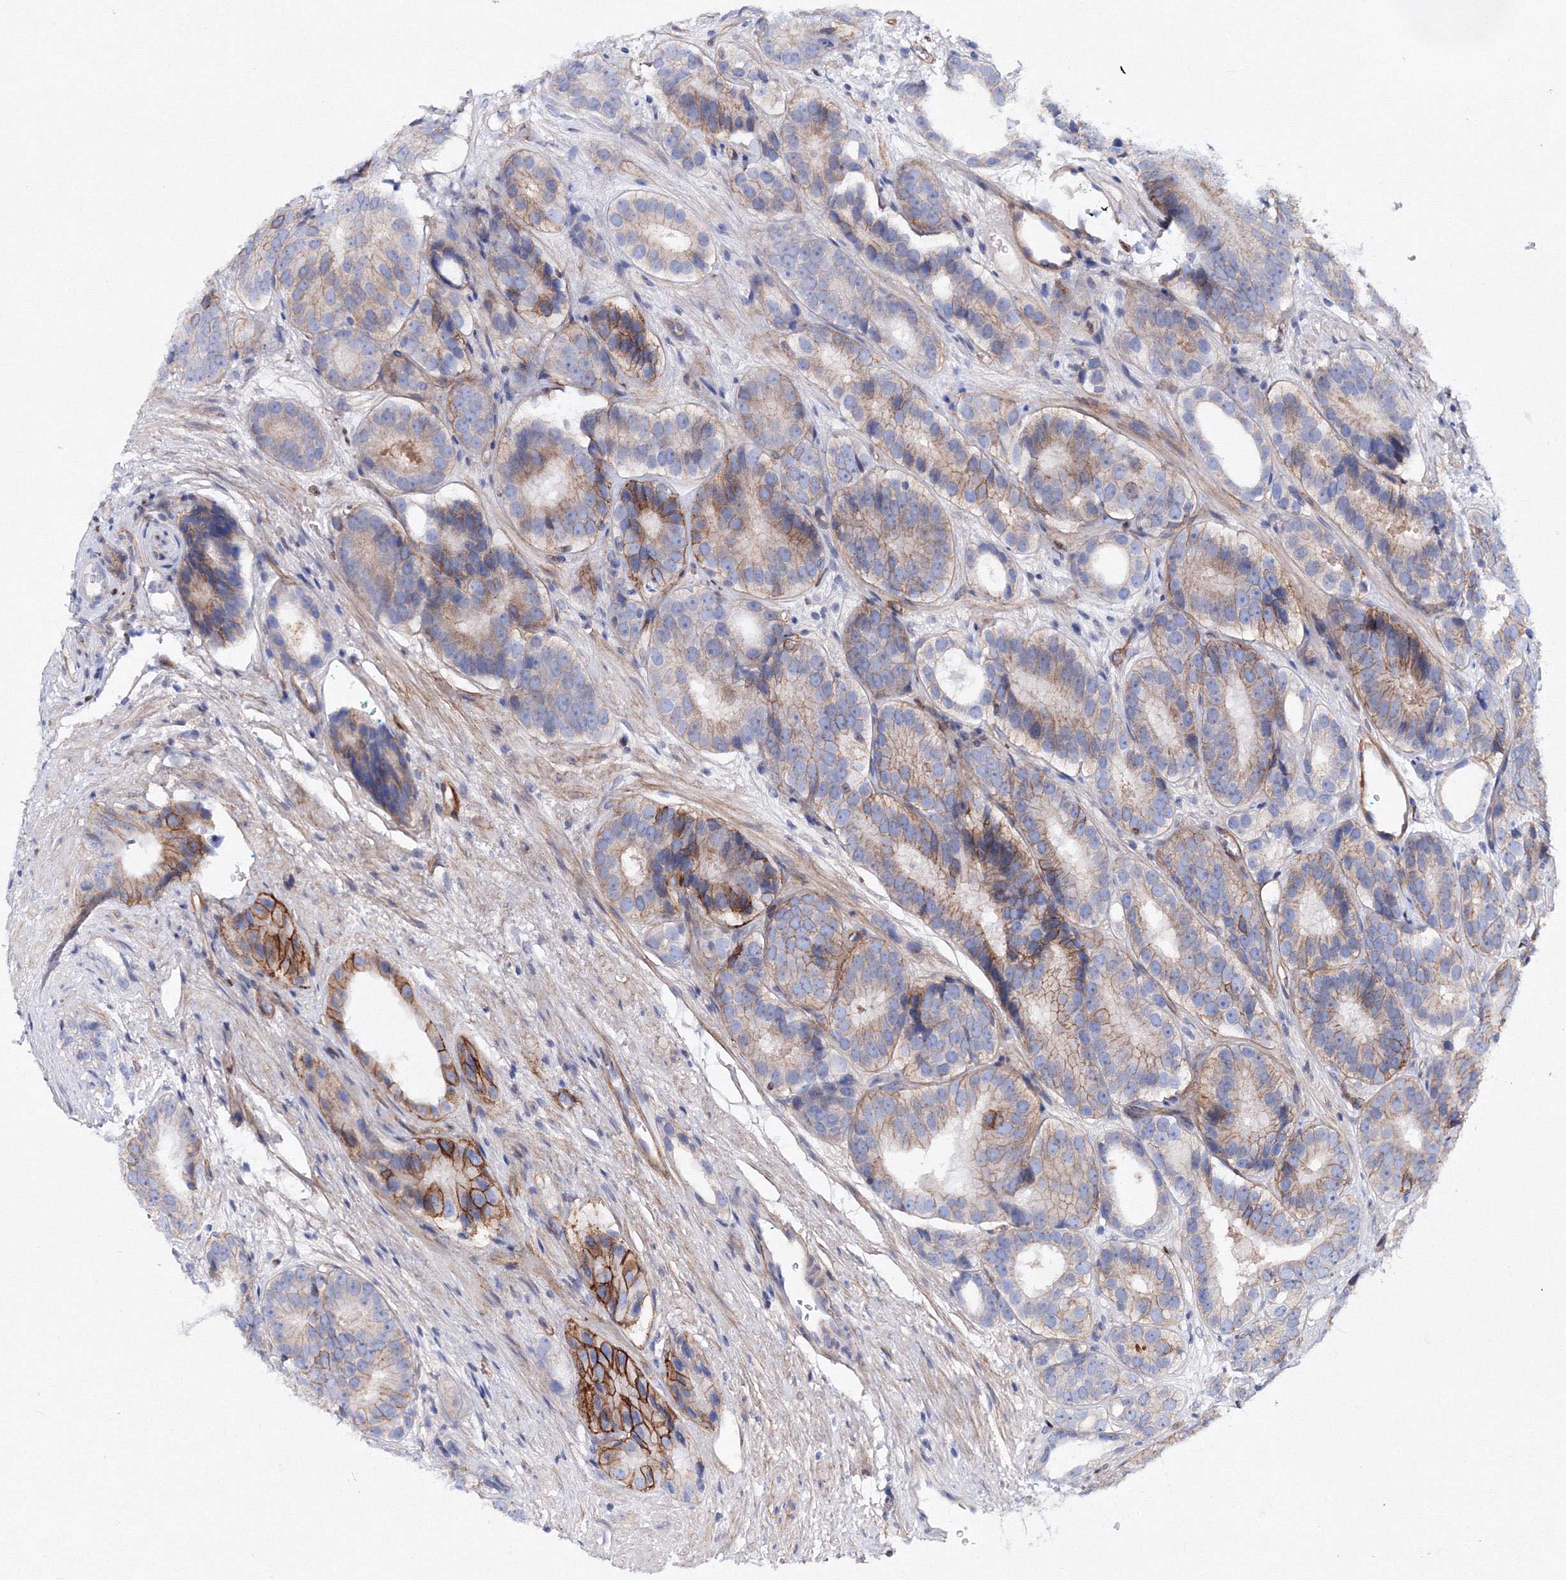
{"staining": {"intensity": "moderate", "quantity": "25%-75%", "location": "cytoplasmic/membranous"}, "tissue": "prostate cancer", "cell_type": "Tumor cells", "image_type": "cancer", "snomed": [{"axis": "morphology", "description": "Adenocarcinoma, High grade"}, {"axis": "topography", "description": "Prostate"}], "caption": "Brown immunohistochemical staining in prostate high-grade adenocarcinoma demonstrates moderate cytoplasmic/membranous expression in approximately 25%-75% of tumor cells. (brown staining indicates protein expression, while blue staining denotes nuclei).", "gene": "C11orf52", "patient": {"sex": "male", "age": 56}}